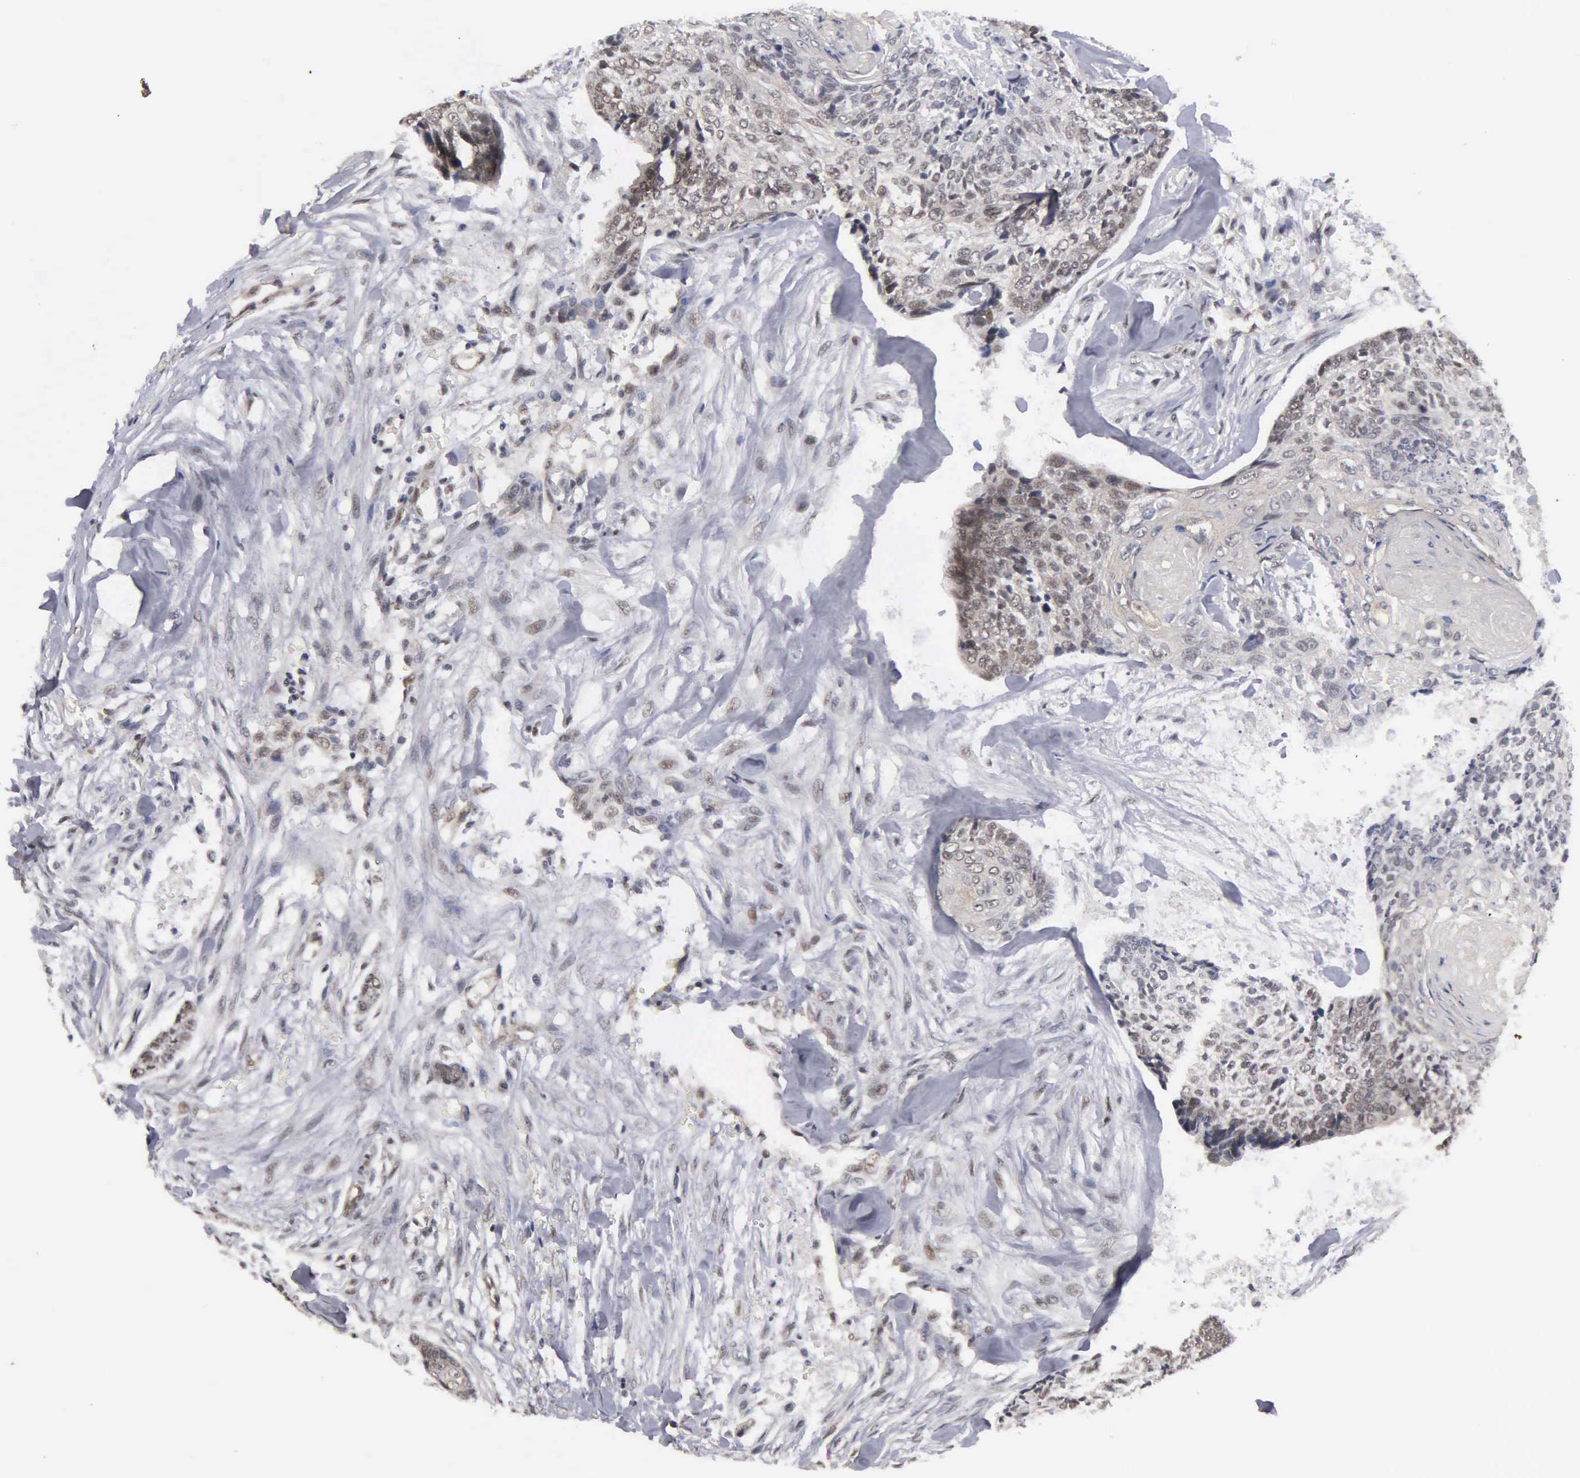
{"staining": {"intensity": "moderate", "quantity": "25%-75%", "location": "nuclear"}, "tissue": "head and neck cancer", "cell_type": "Tumor cells", "image_type": "cancer", "snomed": [{"axis": "morphology", "description": "Squamous cell carcinoma, NOS"}, {"axis": "topography", "description": "Salivary gland"}, {"axis": "topography", "description": "Head-Neck"}], "caption": "A high-resolution photomicrograph shows immunohistochemistry staining of head and neck cancer (squamous cell carcinoma), which reveals moderate nuclear staining in about 25%-75% of tumor cells. The staining is performed using DAB brown chromogen to label protein expression. The nuclei are counter-stained blue using hematoxylin.", "gene": "ZBTB33", "patient": {"sex": "male", "age": 70}}